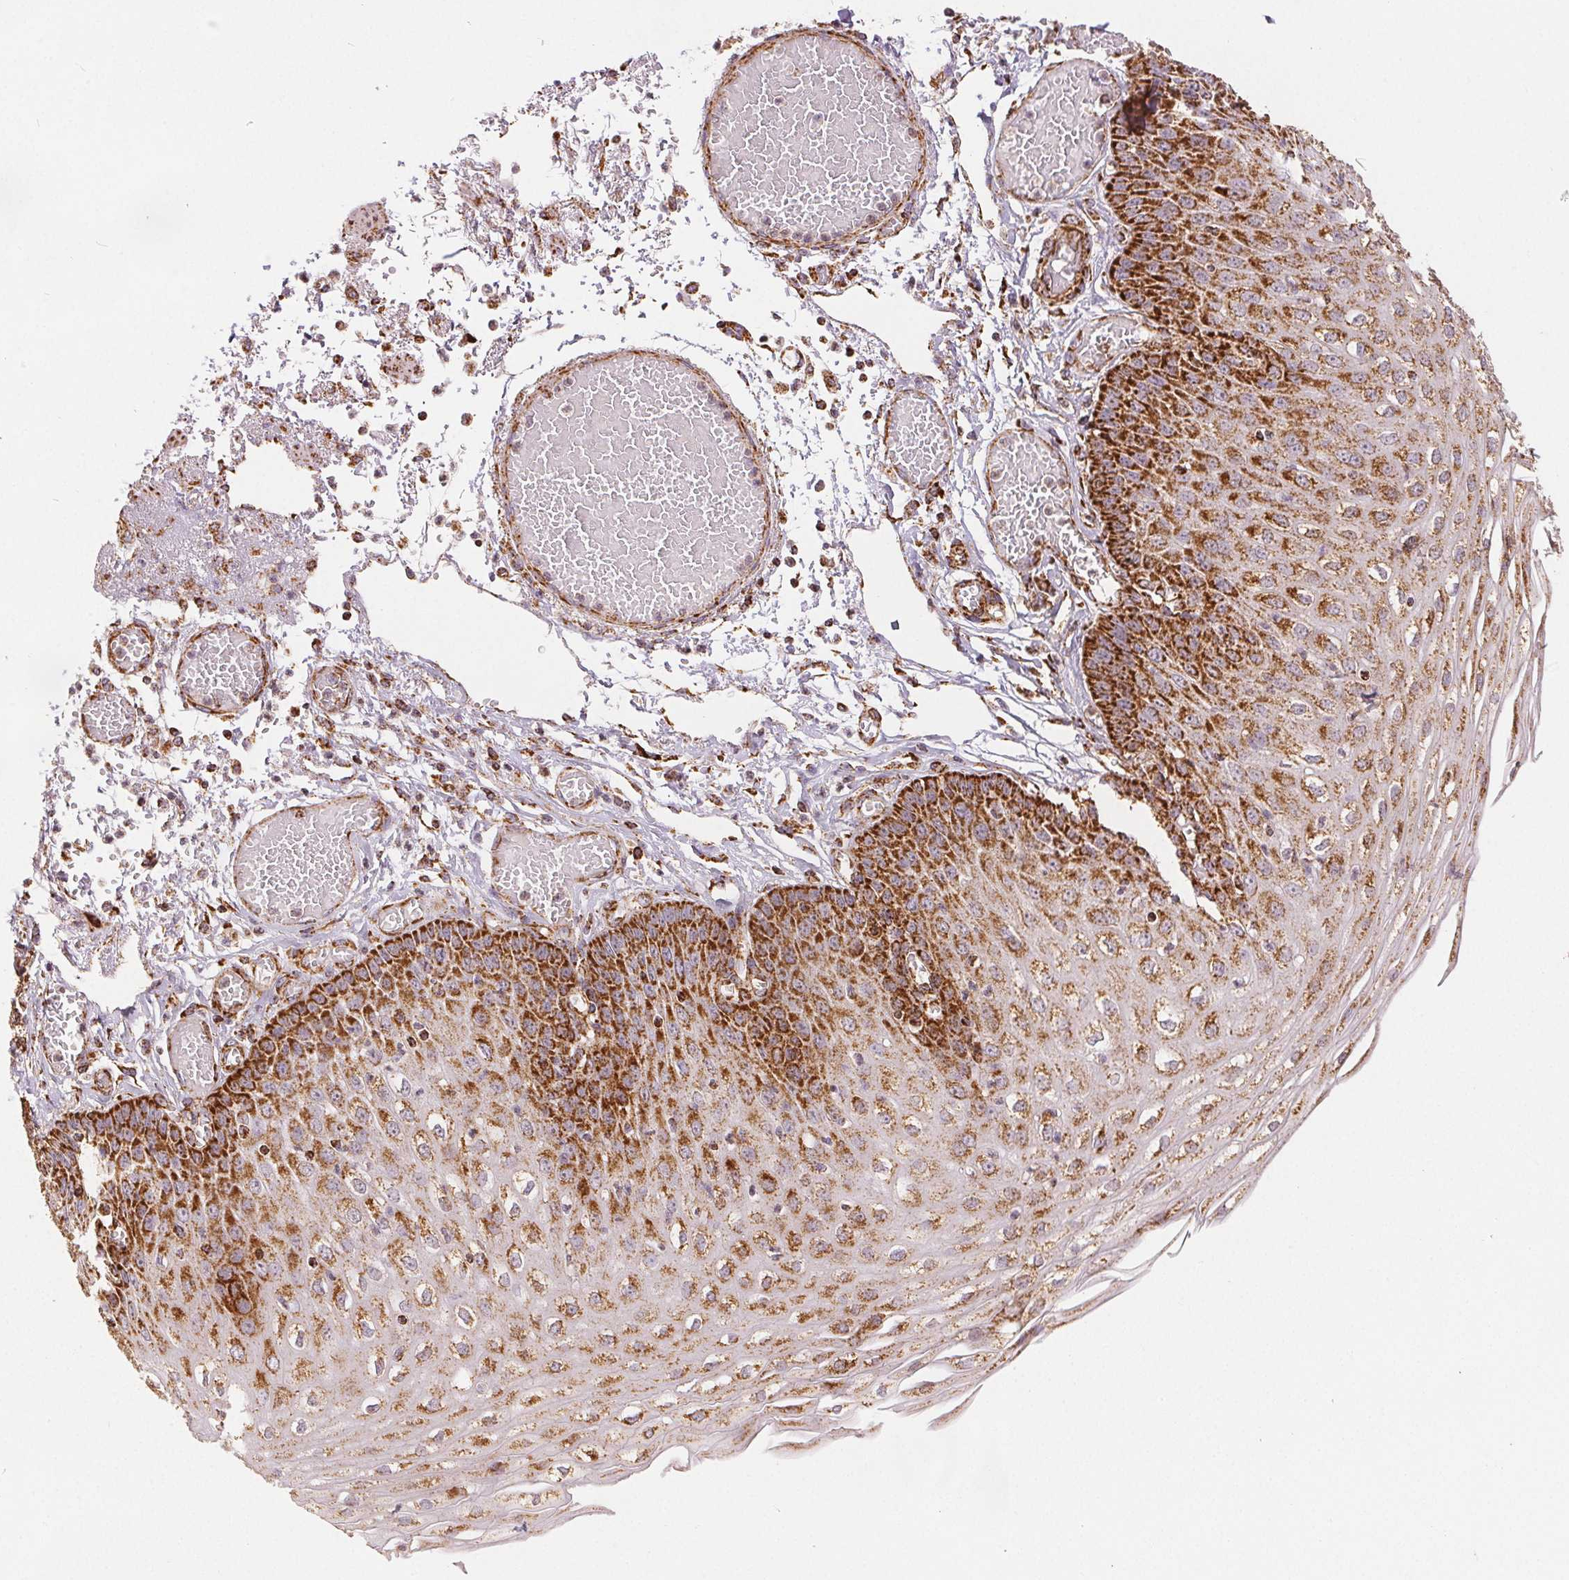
{"staining": {"intensity": "strong", "quantity": ">75%", "location": "cytoplasmic/membranous"}, "tissue": "esophagus", "cell_type": "Squamous epithelial cells", "image_type": "normal", "snomed": [{"axis": "morphology", "description": "Normal tissue, NOS"}, {"axis": "morphology", "description": "Adenocarcinoma, NOS"}, {"axis": "topography", "description": "Esophagus"}], "caption": "Immunohistochemistry of benign human esophagus reveals high levels of strong cytoplasmic/membranous positivity in about >75% of squamous epithelial cells.", "gene": "SDHB", "patient": {"sex": "male", "age": 81}}